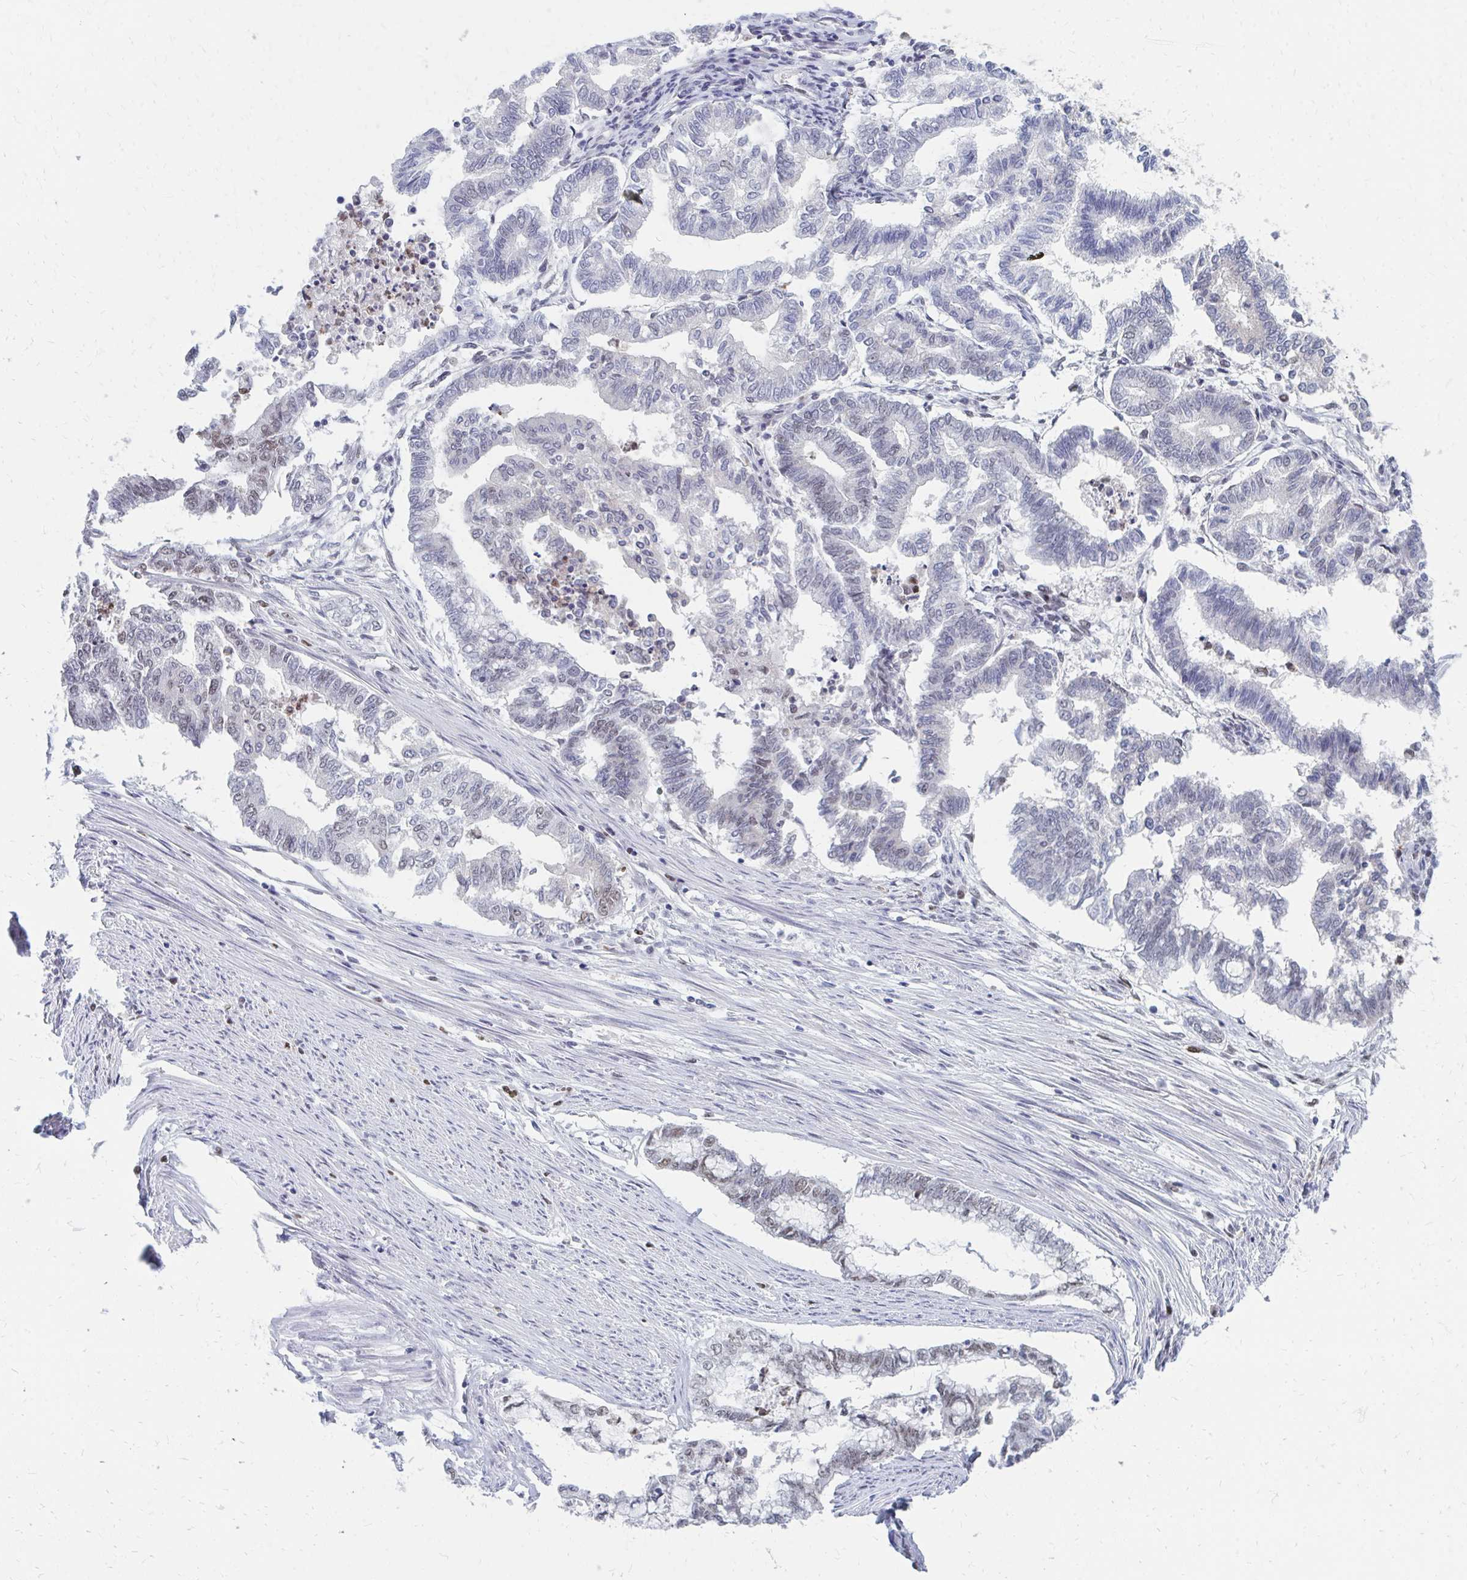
{"staining": {"intensity": "weak", "quantity": "<25%", "location": "nuclear"}, "tissue": "endometrial cancer", "cell_type": "Tumor cells", "image_type": "cancer", "snomed": [{"axis": "morphology", "description": "Adenocarcinoma, NOS"}, {"axis": "topography", "description": "Endometrium"}], "caption": "Immunohistochemistry of adenocarcinoma (endometrial) displays no positivity in tumor cells.", "gene": "PLK3", "patient": {"sex": "female", "age": 79}}